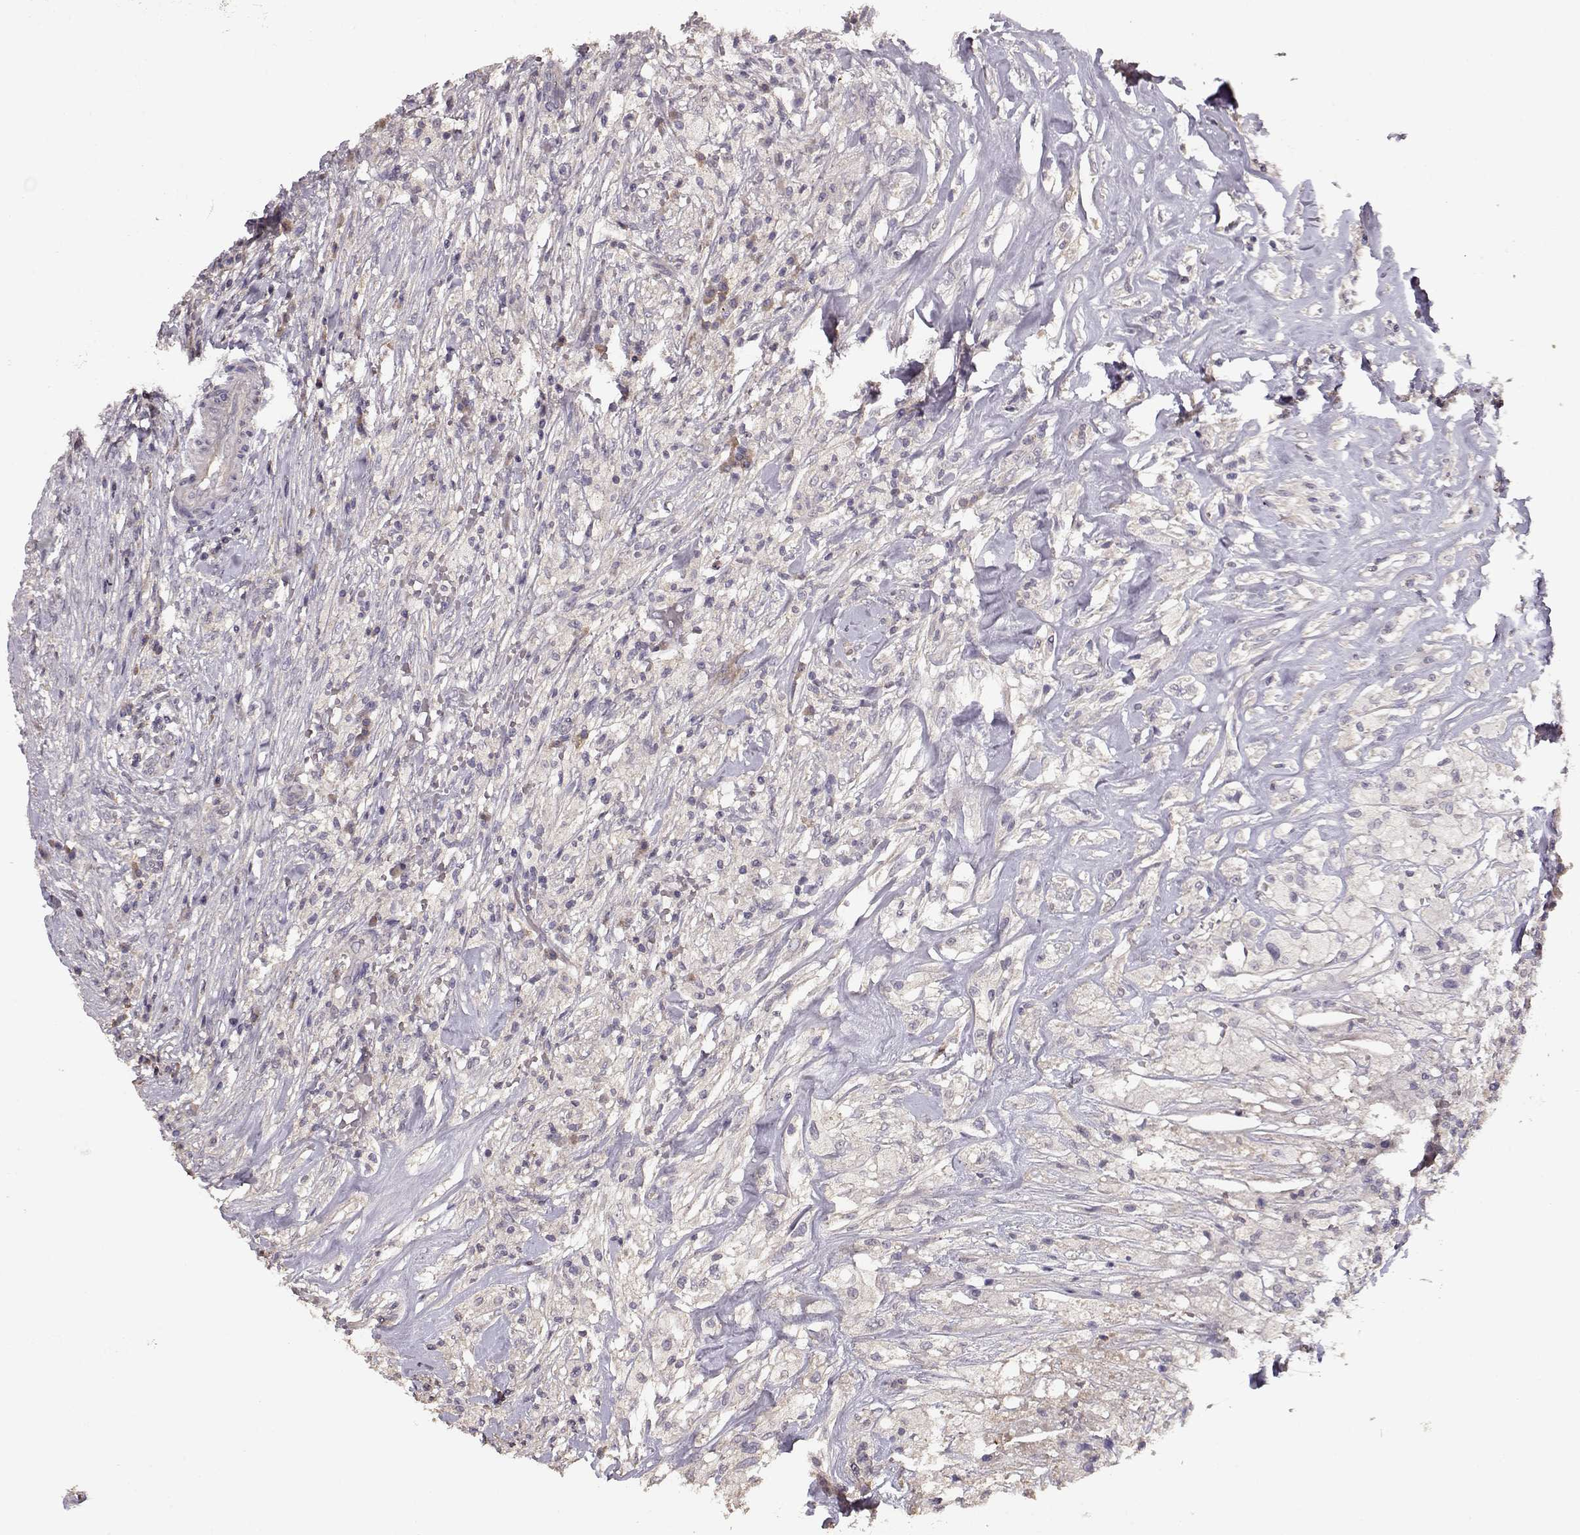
{"staining": {"intensity": "negative", "quantity": "none", "location": "none"}, "tissue": "testis cancer", "cell_type": "Tumor cells", "image_type": "cancer", "snomed": [{"axis": "morphology", "description": "Necrosis, NOS"}, {"axis": "morphology", "description": "Carcinoma, Embryonal, NOS"}, {"axis": "topography", "description": "Testis"}], "caption": "DAB (3,3'-diaminobenzidine) immunohistochemical staining of testis embryonal carcinoma shows no significant staining in tumor cells. (Immunohistochemistry, brightfield microscopy, high magnification).", "gene": "PMCH", "patient": {"sex": "male", "age": 19}}